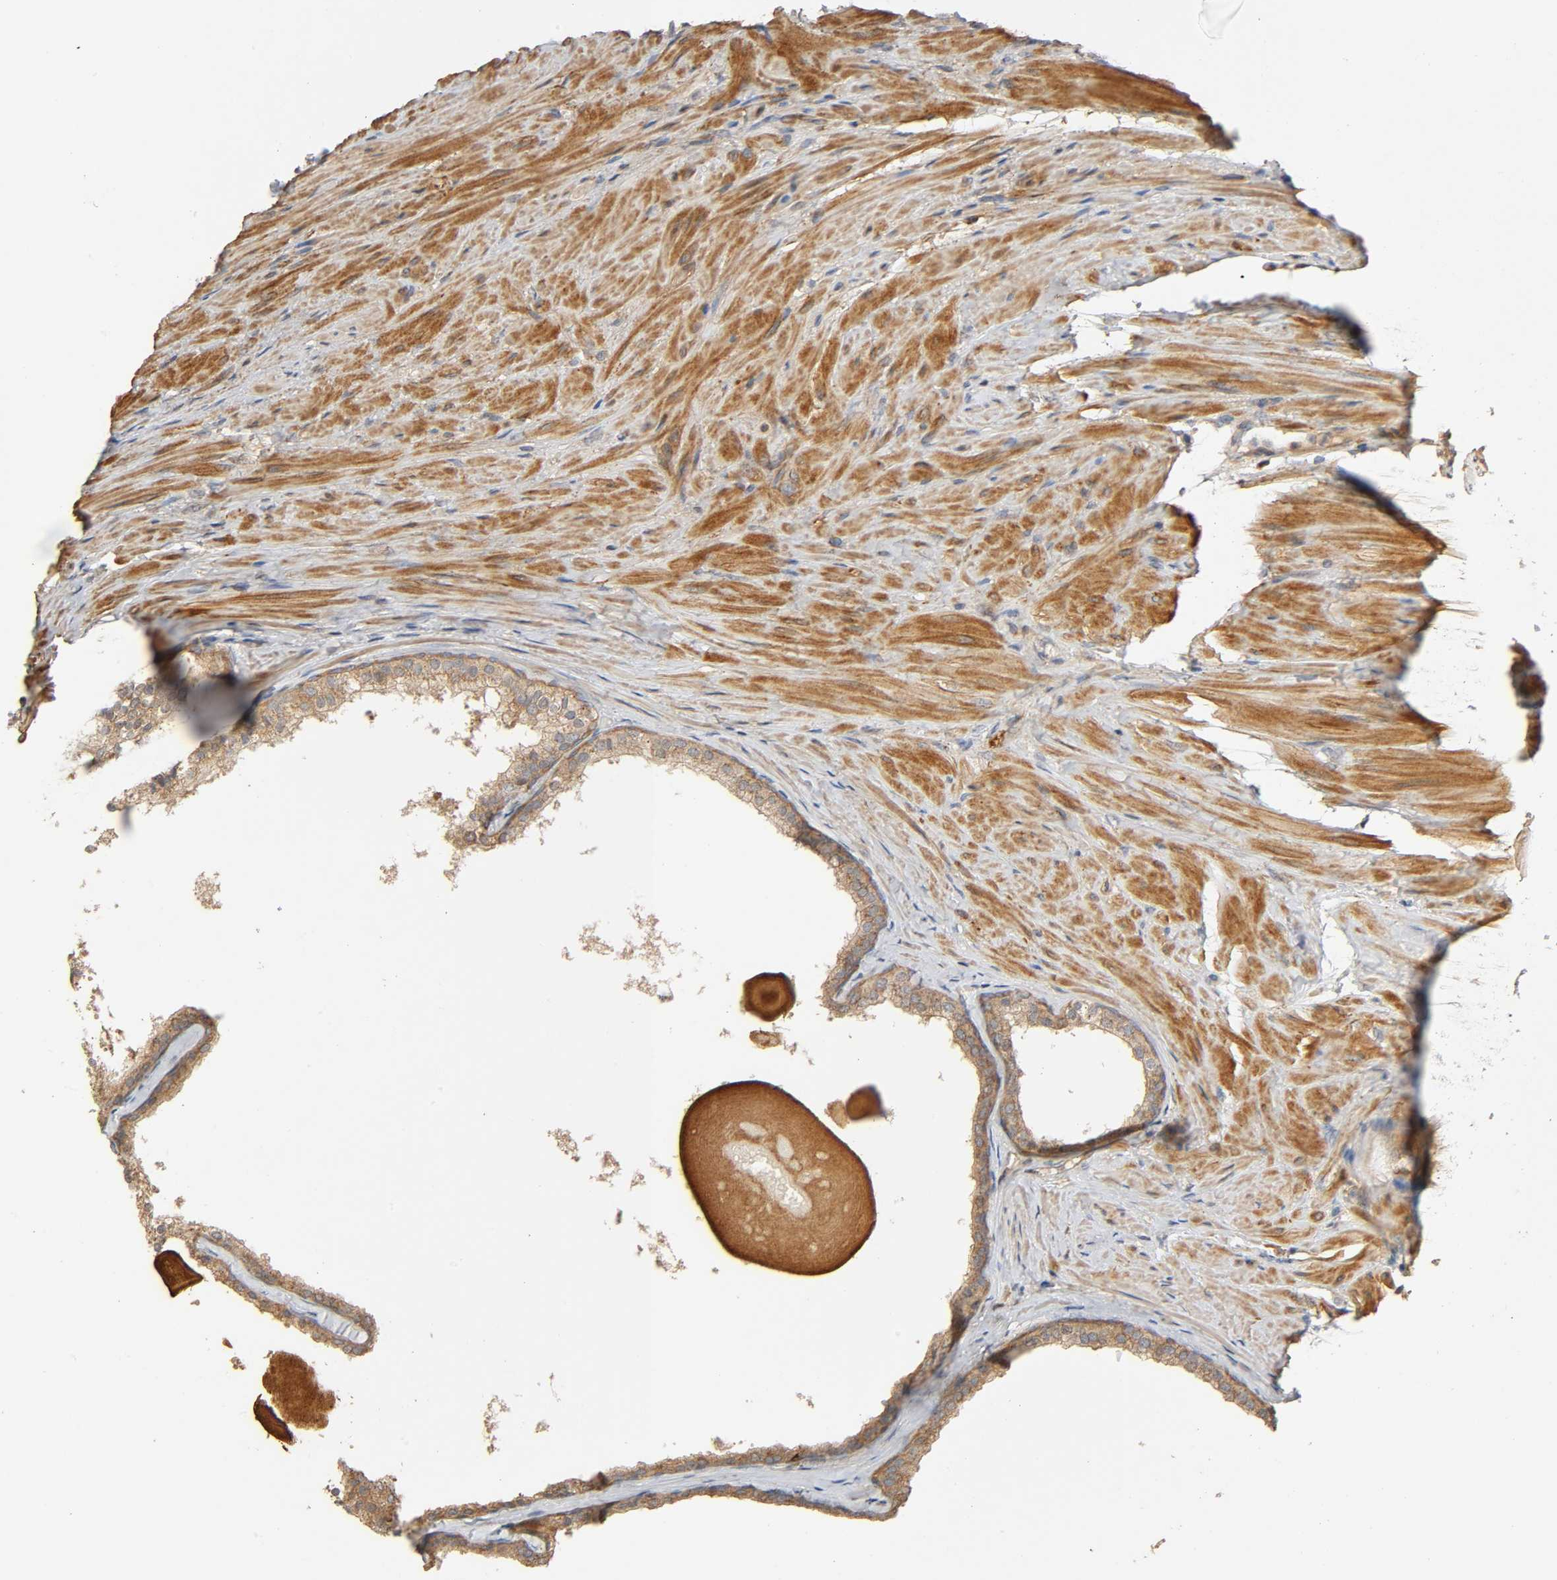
{"staining": {"intensity": "moderate", "quantity": "25%-75%", "location": "cytoplasmic/membranous"}, "tissue": "prostate cancer", "cell_type": "Tumor cells", "image_type": "cancer", "snomed": [{"axis": "morphology", "description": "Adenocarcinoma, High grade"}, {"axis": "topography", "description": "Prostate"}], "caption": "Immunohistochemistry (IHC) (DAB) staining of human adenocarcinoma (high-grade) (prostate) exhibits moderate cytoplasmic/membranous protein expression in about 25%-75% of tumor cells. (Stains: DAB (3,3'-diaminobenzidine) in brown, nuclei in blue, Microscopy: brightfield microscopy at high magnification).", "gene": "SGSM1", "patient": {"sex": "male", "age": 63}}